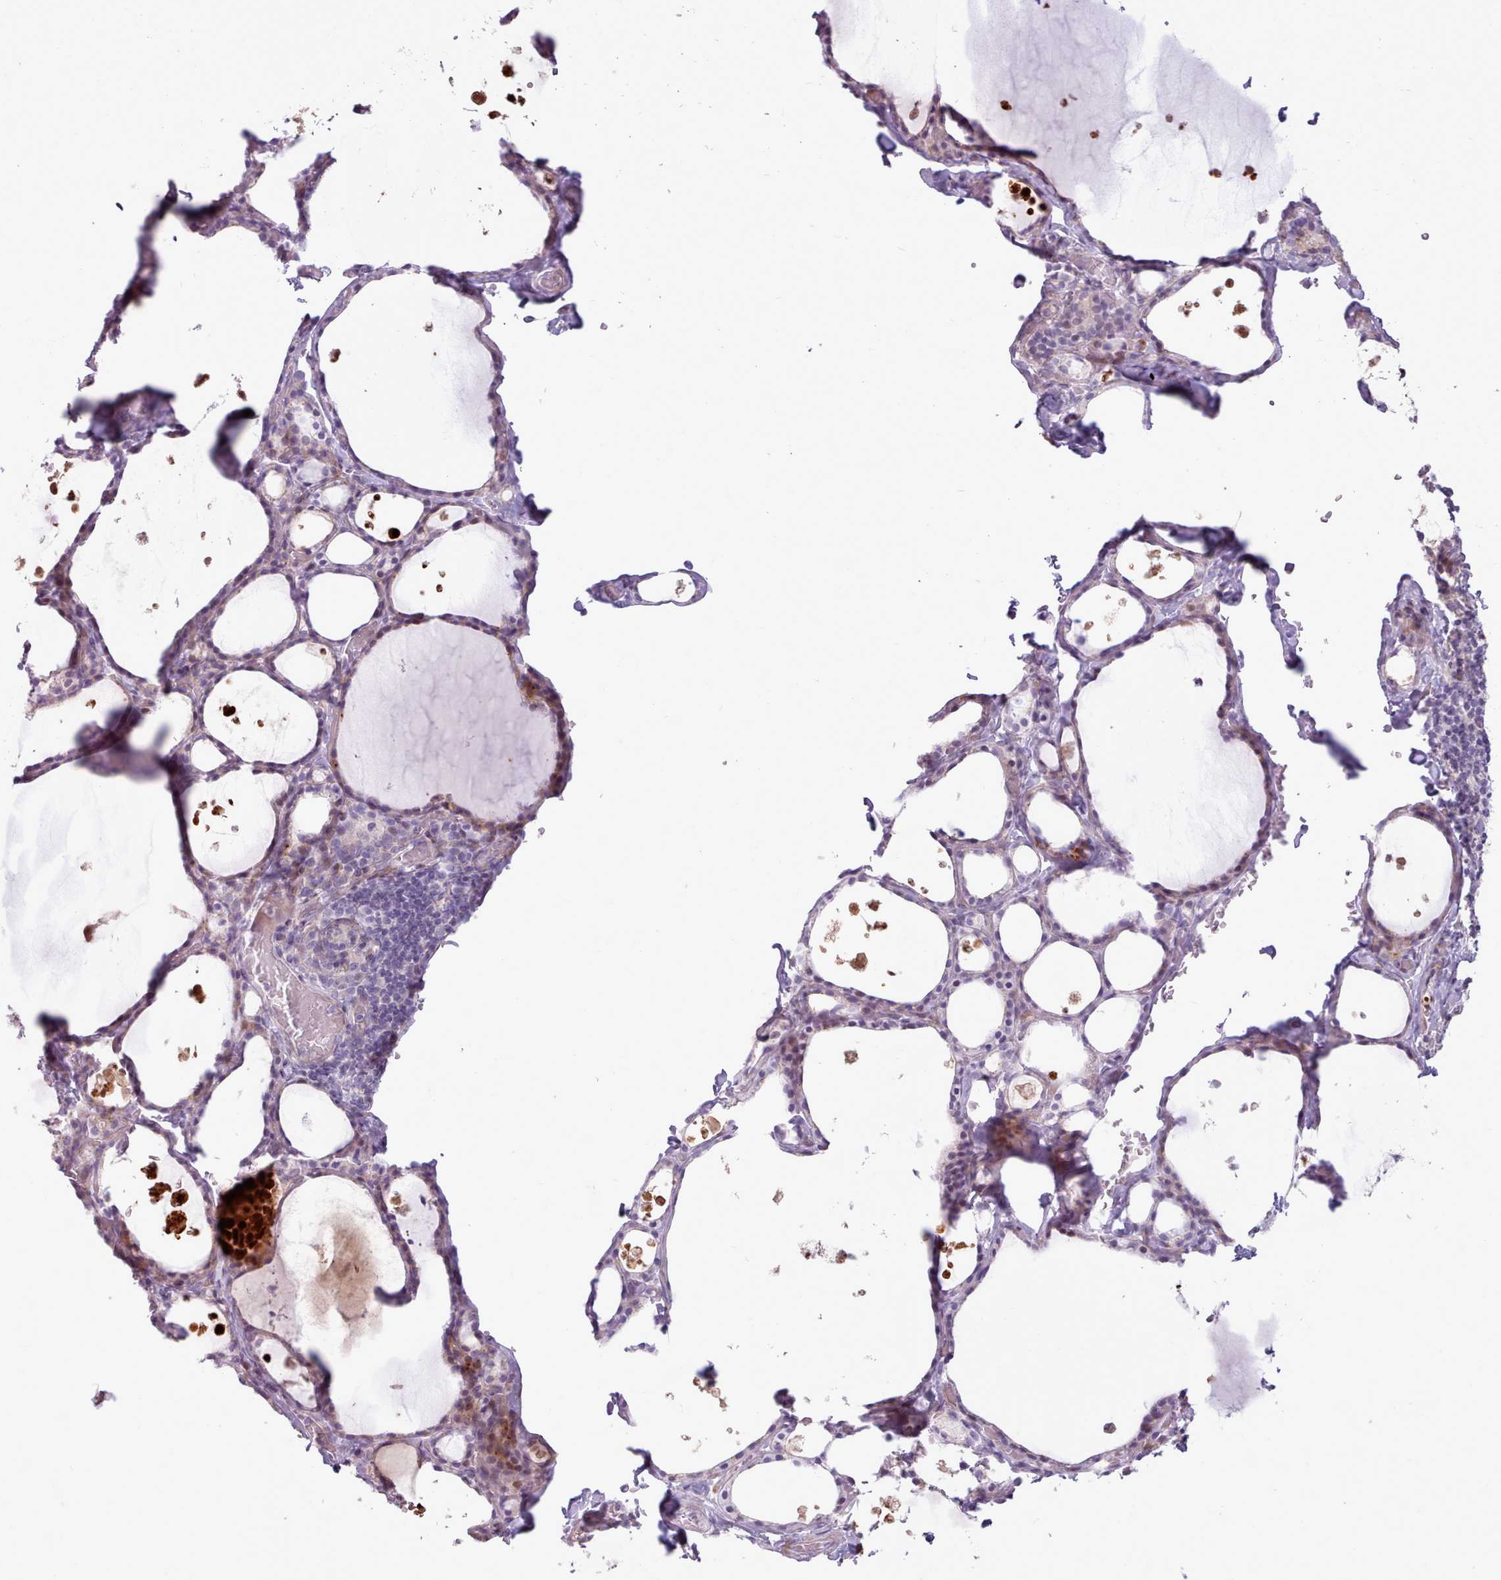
{"staining": {"intensity": "weak", "quantity": "<25%", "location": "cytoplasmic/membranous"}, "tissue": "thyroid gland", "cell_type": "Glandular cells", "image_type": "normal", "snomed": [{"axis": "morphology", "description": "Normal tissue, NOS"}, {"axis": "topography", "description": "Thyroid gland"}], "caption": "High magnification brightfield microscopy of unremarkable thyroid gland stained with DAB (3,3'-diaminobenzidine) (brown) and counterstained with hematoxylin (blue): glandular cells show no significant expression.", "gene": "PPP3R1", "patient": {"sex": "male", "age": 56}}